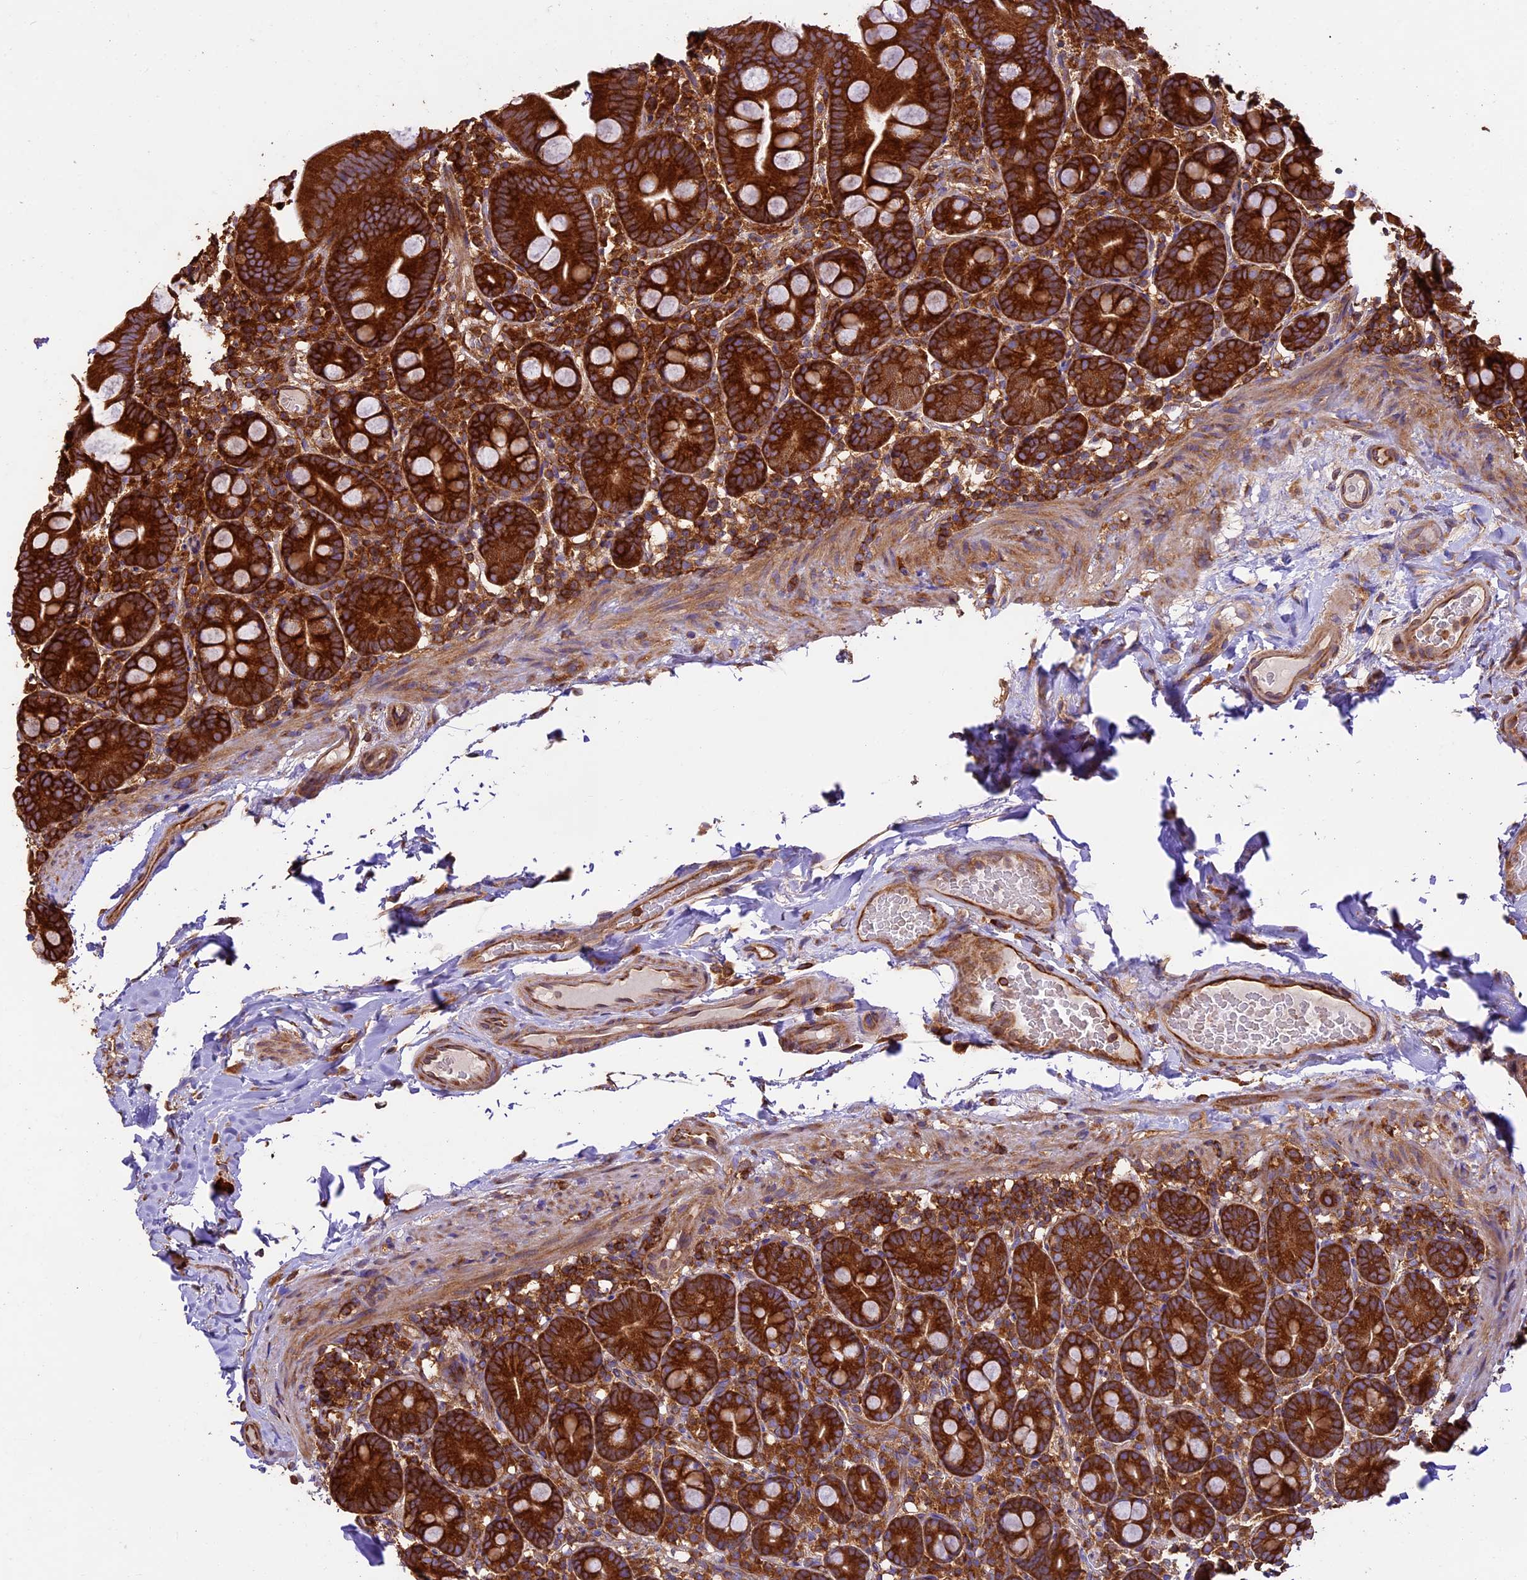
{"staining": {"intensity": "strong", "quantity": ">75%", "location": "cytoplasmic/membranous"}, "tissue": "small intestine", "cell_type": "Glandular cells", "image_type": "normal", "snomed": [{"axis": "morphology", "description": "Normal tissue, NOS"}, {"axis": "topography", "description": "Small intestine"}], "caption": "Immunohistochemical staining of normal small intestine displays high levels of strong cytoplasmic/membranous staining in approximately >75% of glandular cells. (brown staining indicates protein expression, while blue staining denotes nuclei).", "gene": "KARS1", "patient": {"sex": "female", "age": 68}}